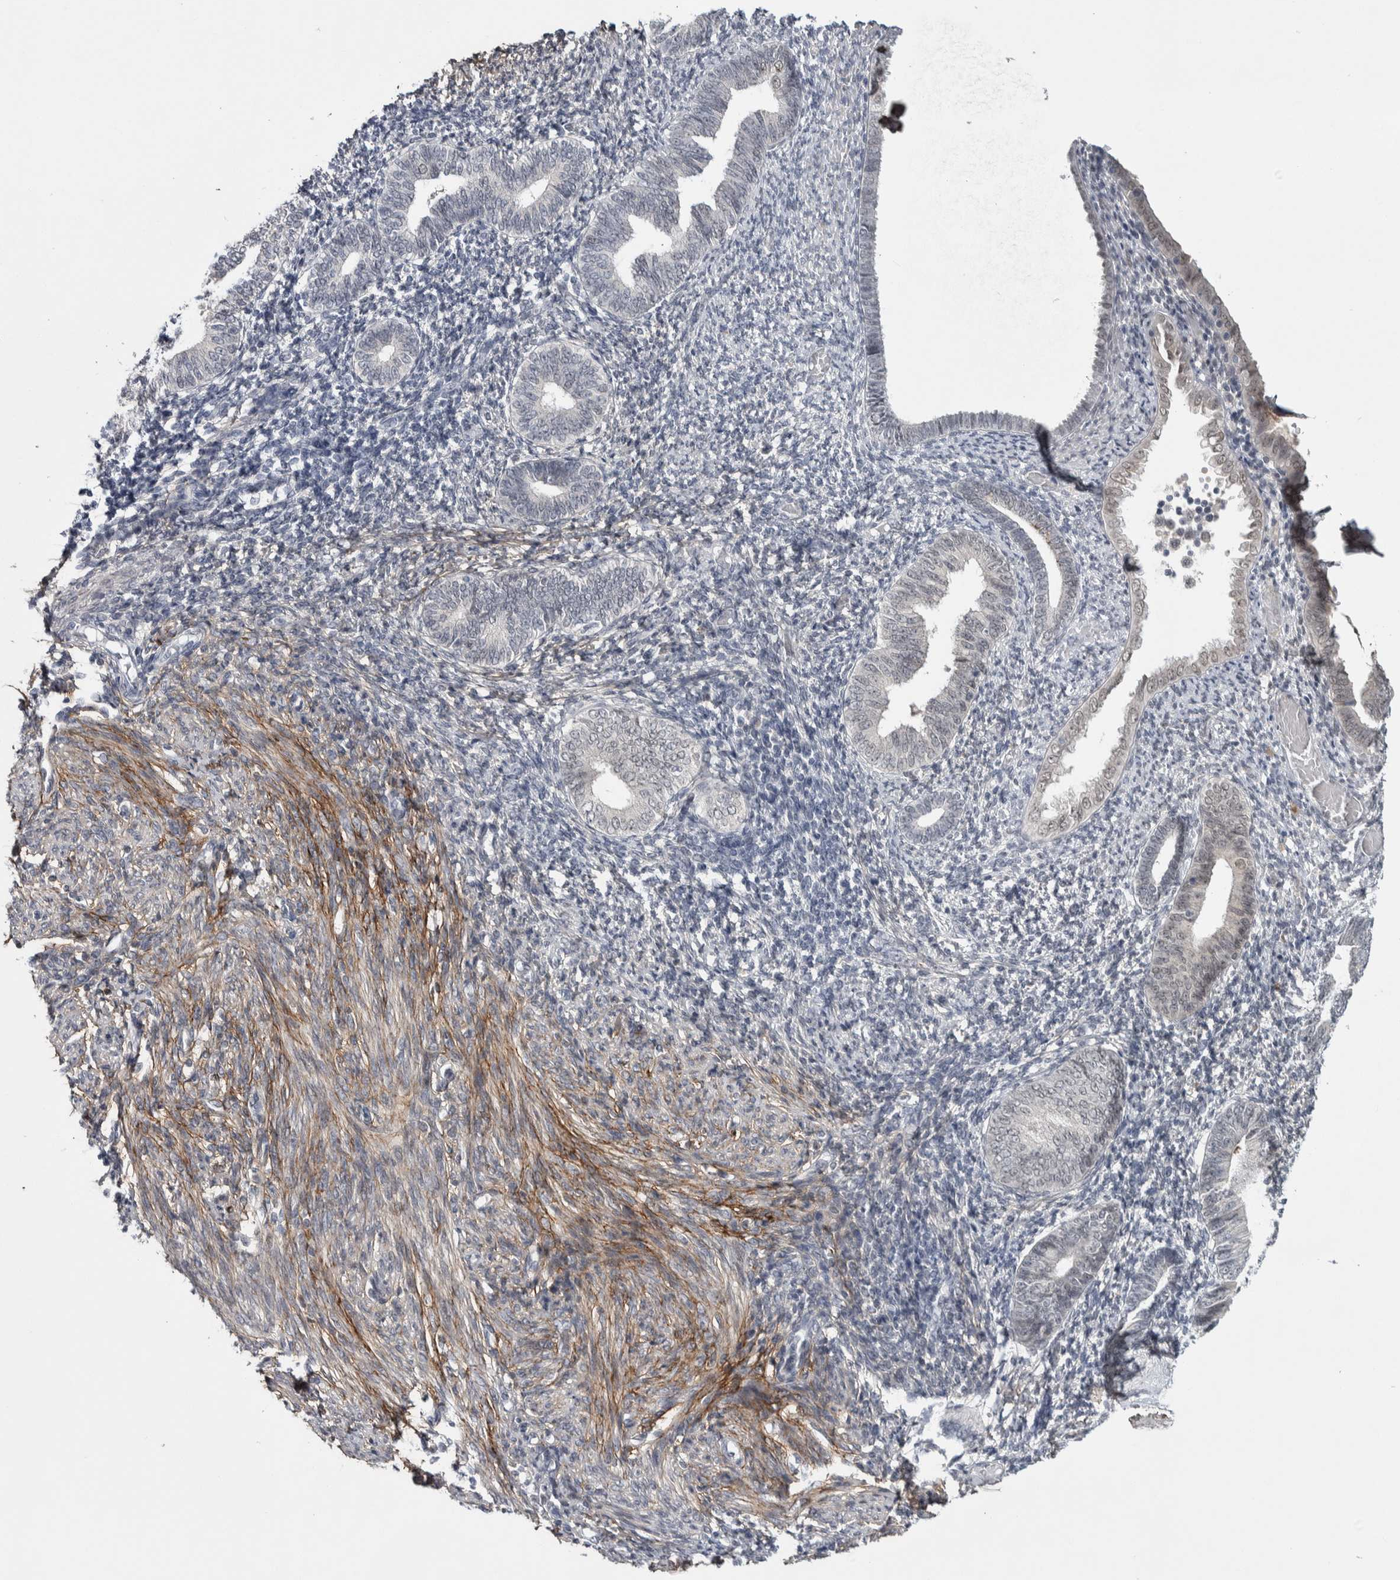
{"staining": {"intensity": "negative", "quantity": "none", "location": "none"}, "tissue": "endometrium", "cell_type": "Cells in endometrial stroma", "image_type": "normal", "snomed": [{"axis": "morphology", "description": "Normal tissue, NOS"}, {"axis": "topography", "description": "Endometrium"}], "caption": "DAB immunohistochemical staining of normal human endometrium reveals no significant expression in cells in endometrial stroma.", "gene": "ASPN", "patient": {"sex": "female", "age": 66}}